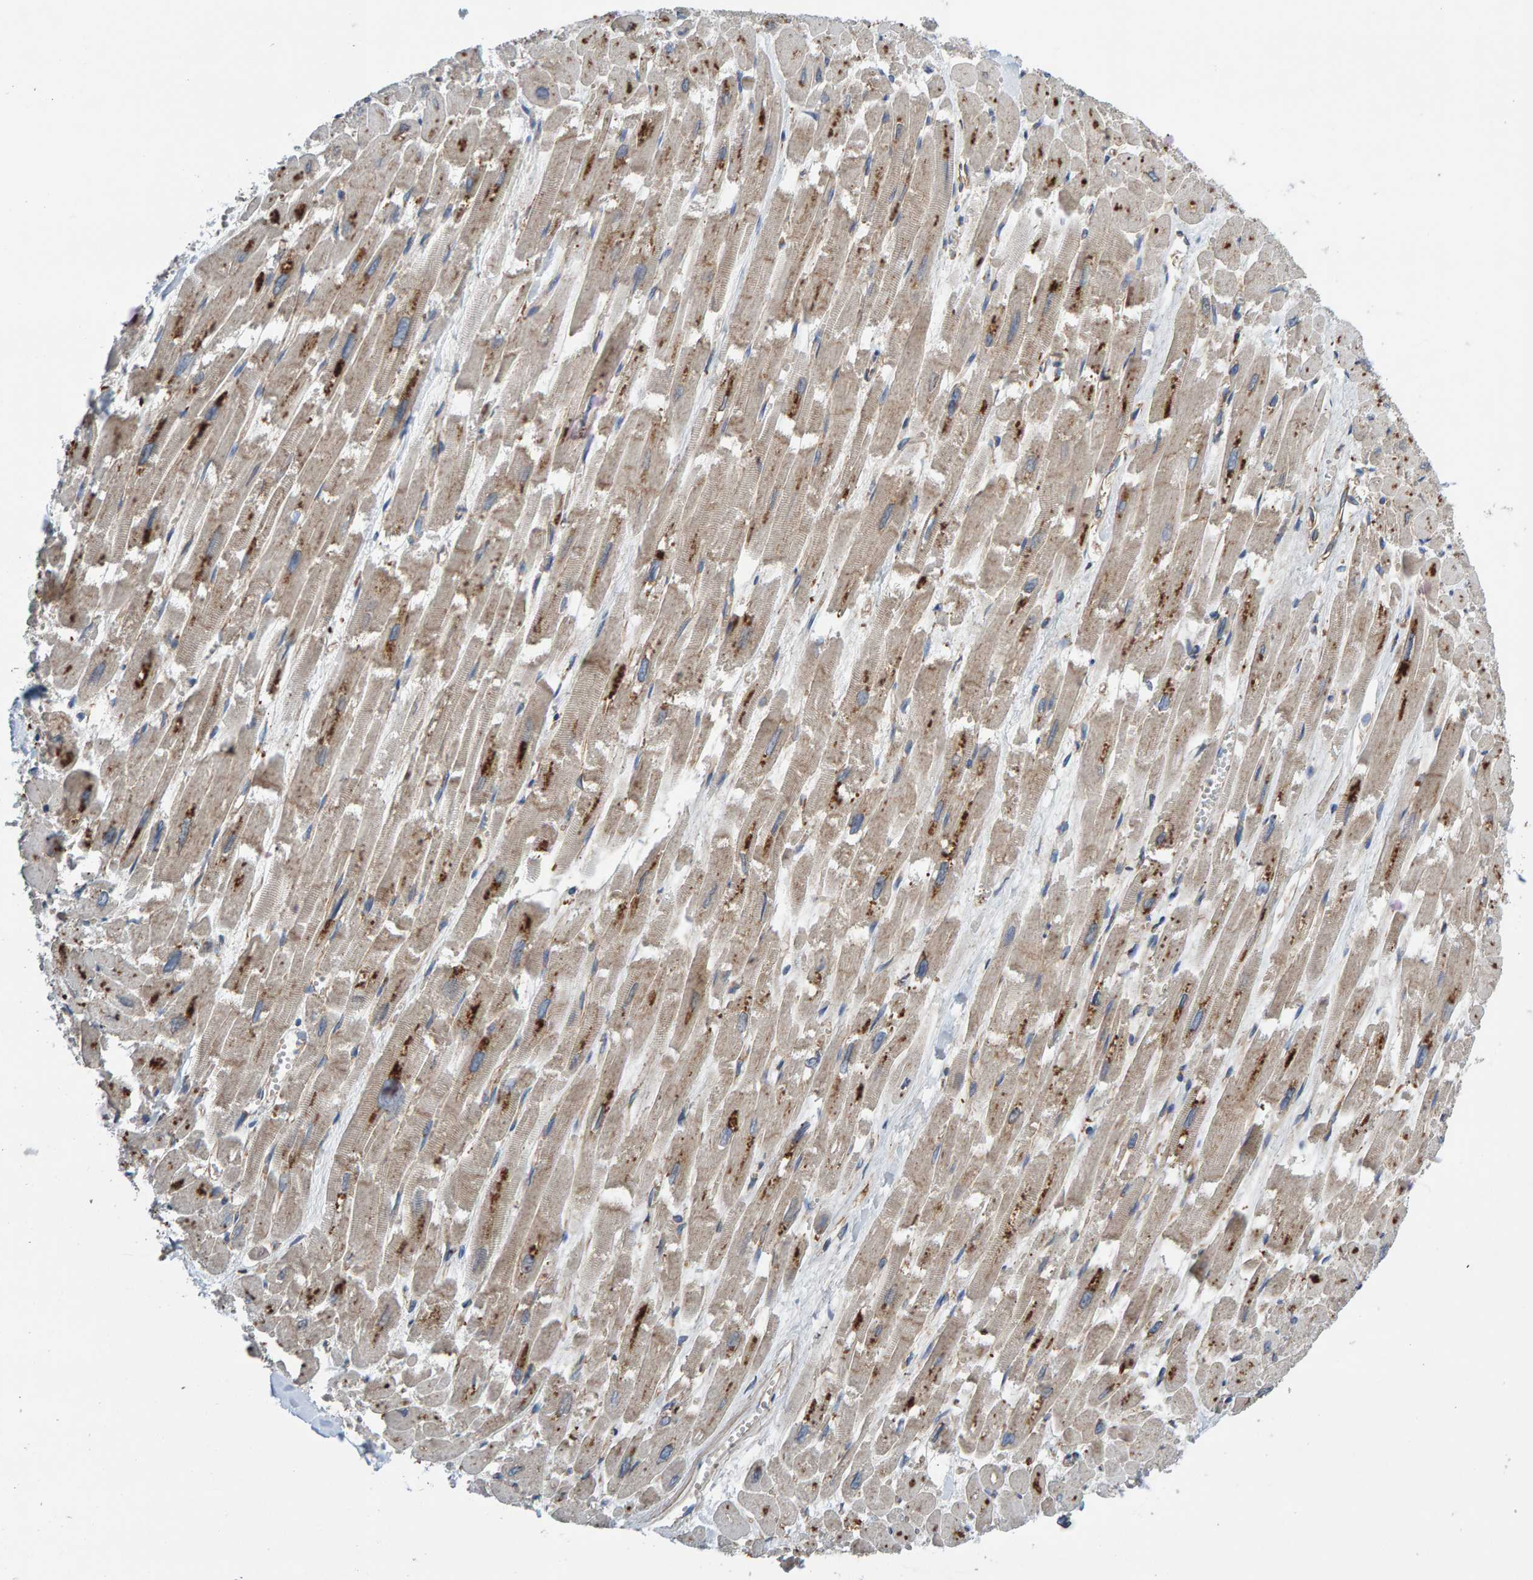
{"staining": {"intensity": "moderate", "quantity": "<25%", "location": "cytoplasmic/membranous"}, "tissue": "heart muscle", "cell_type": "Cardiomyocytes", "image_type": "normal", "snomed": [{"axis": "morphology", "description": "Normal tissue, NOS"}, {"axis": "topography", "description": "Heart"}], "caption": "Immunohistochemistry (IHC) of benign human heart muscle demonstrates low levels of moderate cytoplasmic/membranous positivity in approximately <25% of cardiomyocytes.", "gene": "MKLN1", "patient": {"sex": "male", "age": 54}}